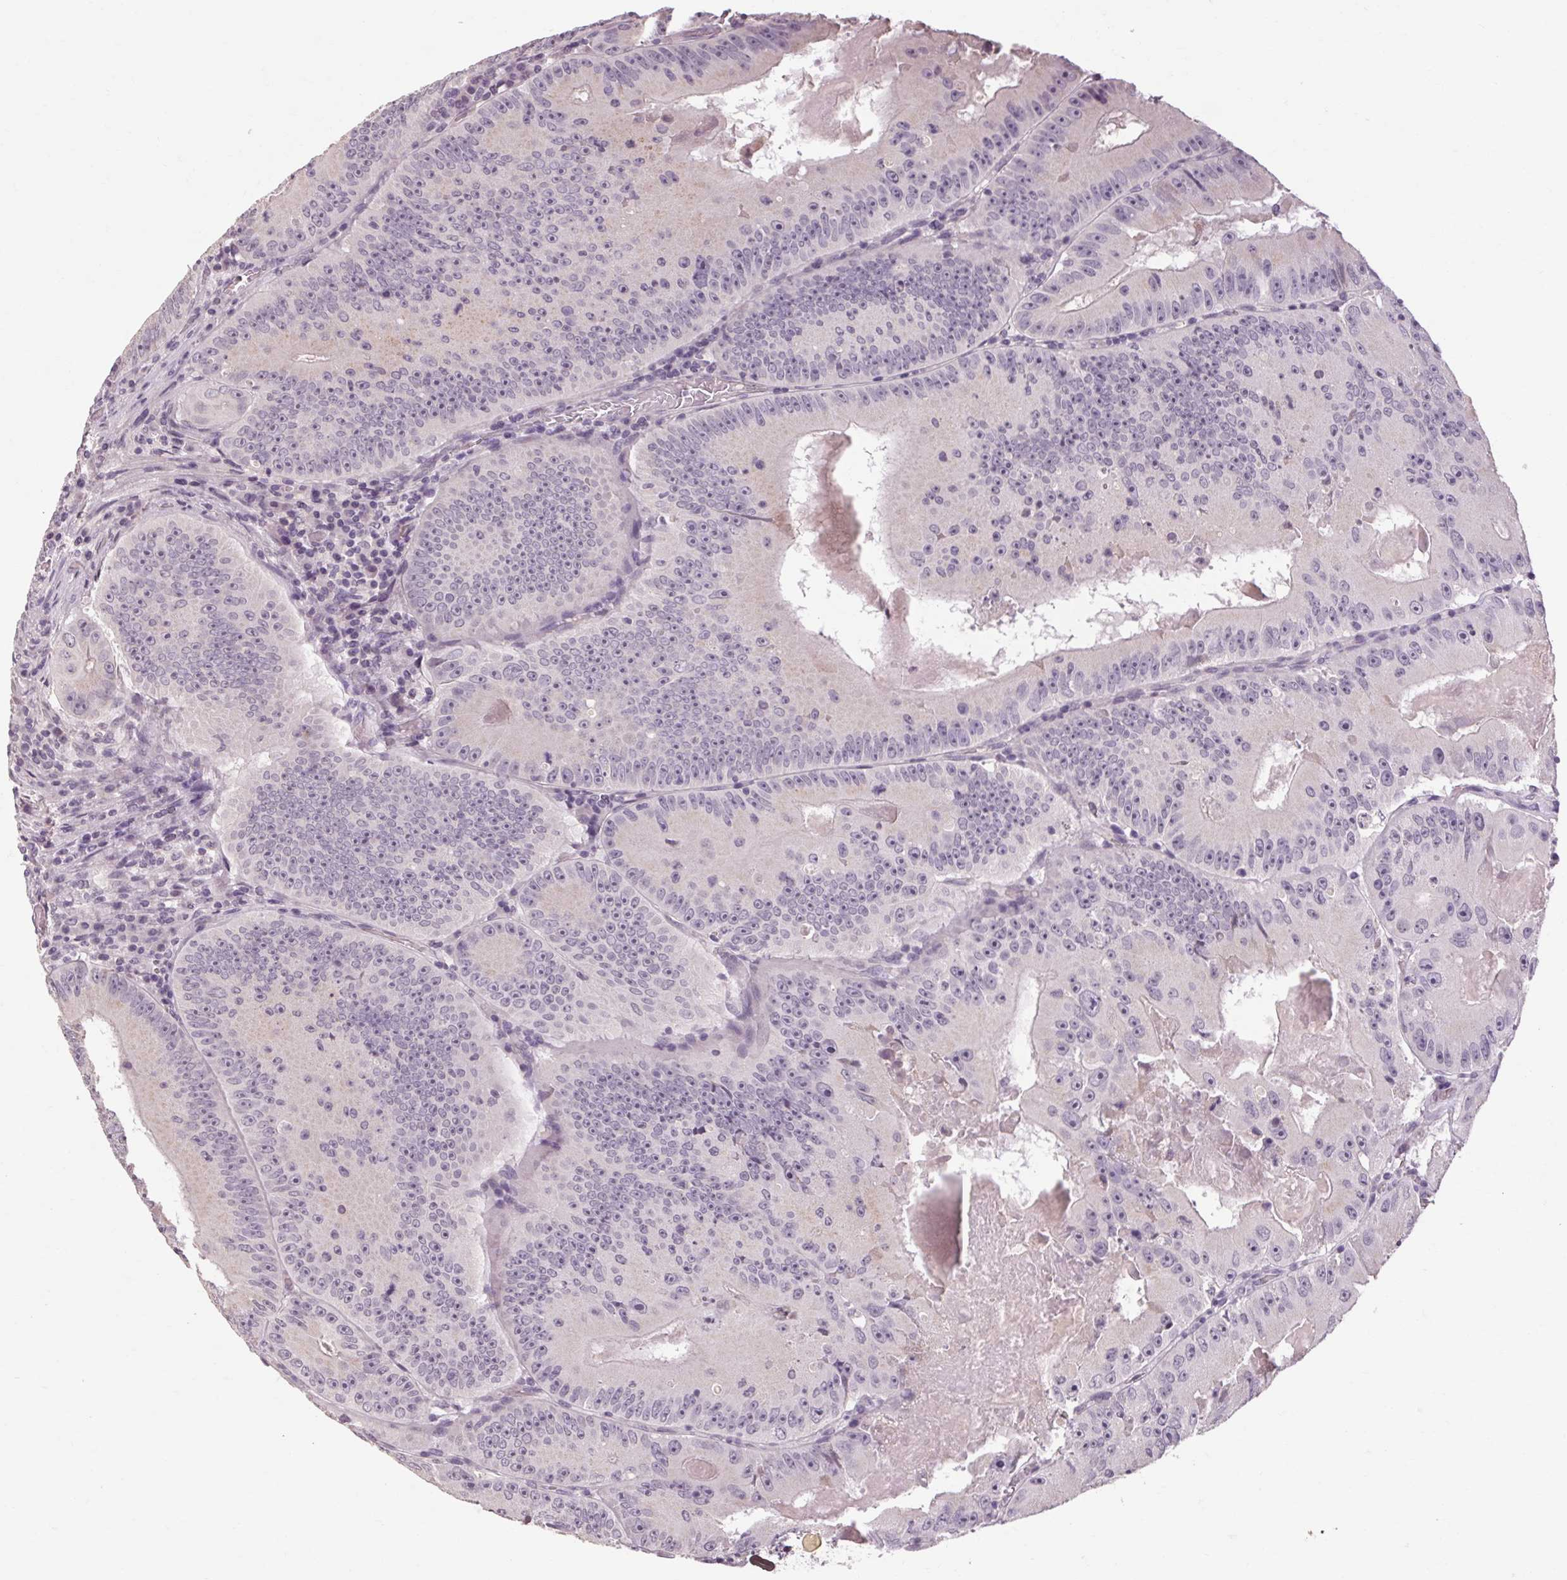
{"staining": {"intensity": "negative", "quantity": "none", "location": "none"}, "tissue": "colorectal cancer", "cell_type": "Tumor cells", "image_type": "cancer", "snomed": [{"axis": "morphology", "description": "Adenocarcinoma, NOS"}, {"axis": "topography", "description": "Colon"}], "caption": "An IHC histopathology image of adenocarcinoma (colorectal) is shown. There is no staining in tumor cells of adenocarcinoma (colorectal).", "gene": "POMC", "patient": {"sex": "female", "age": 86}}